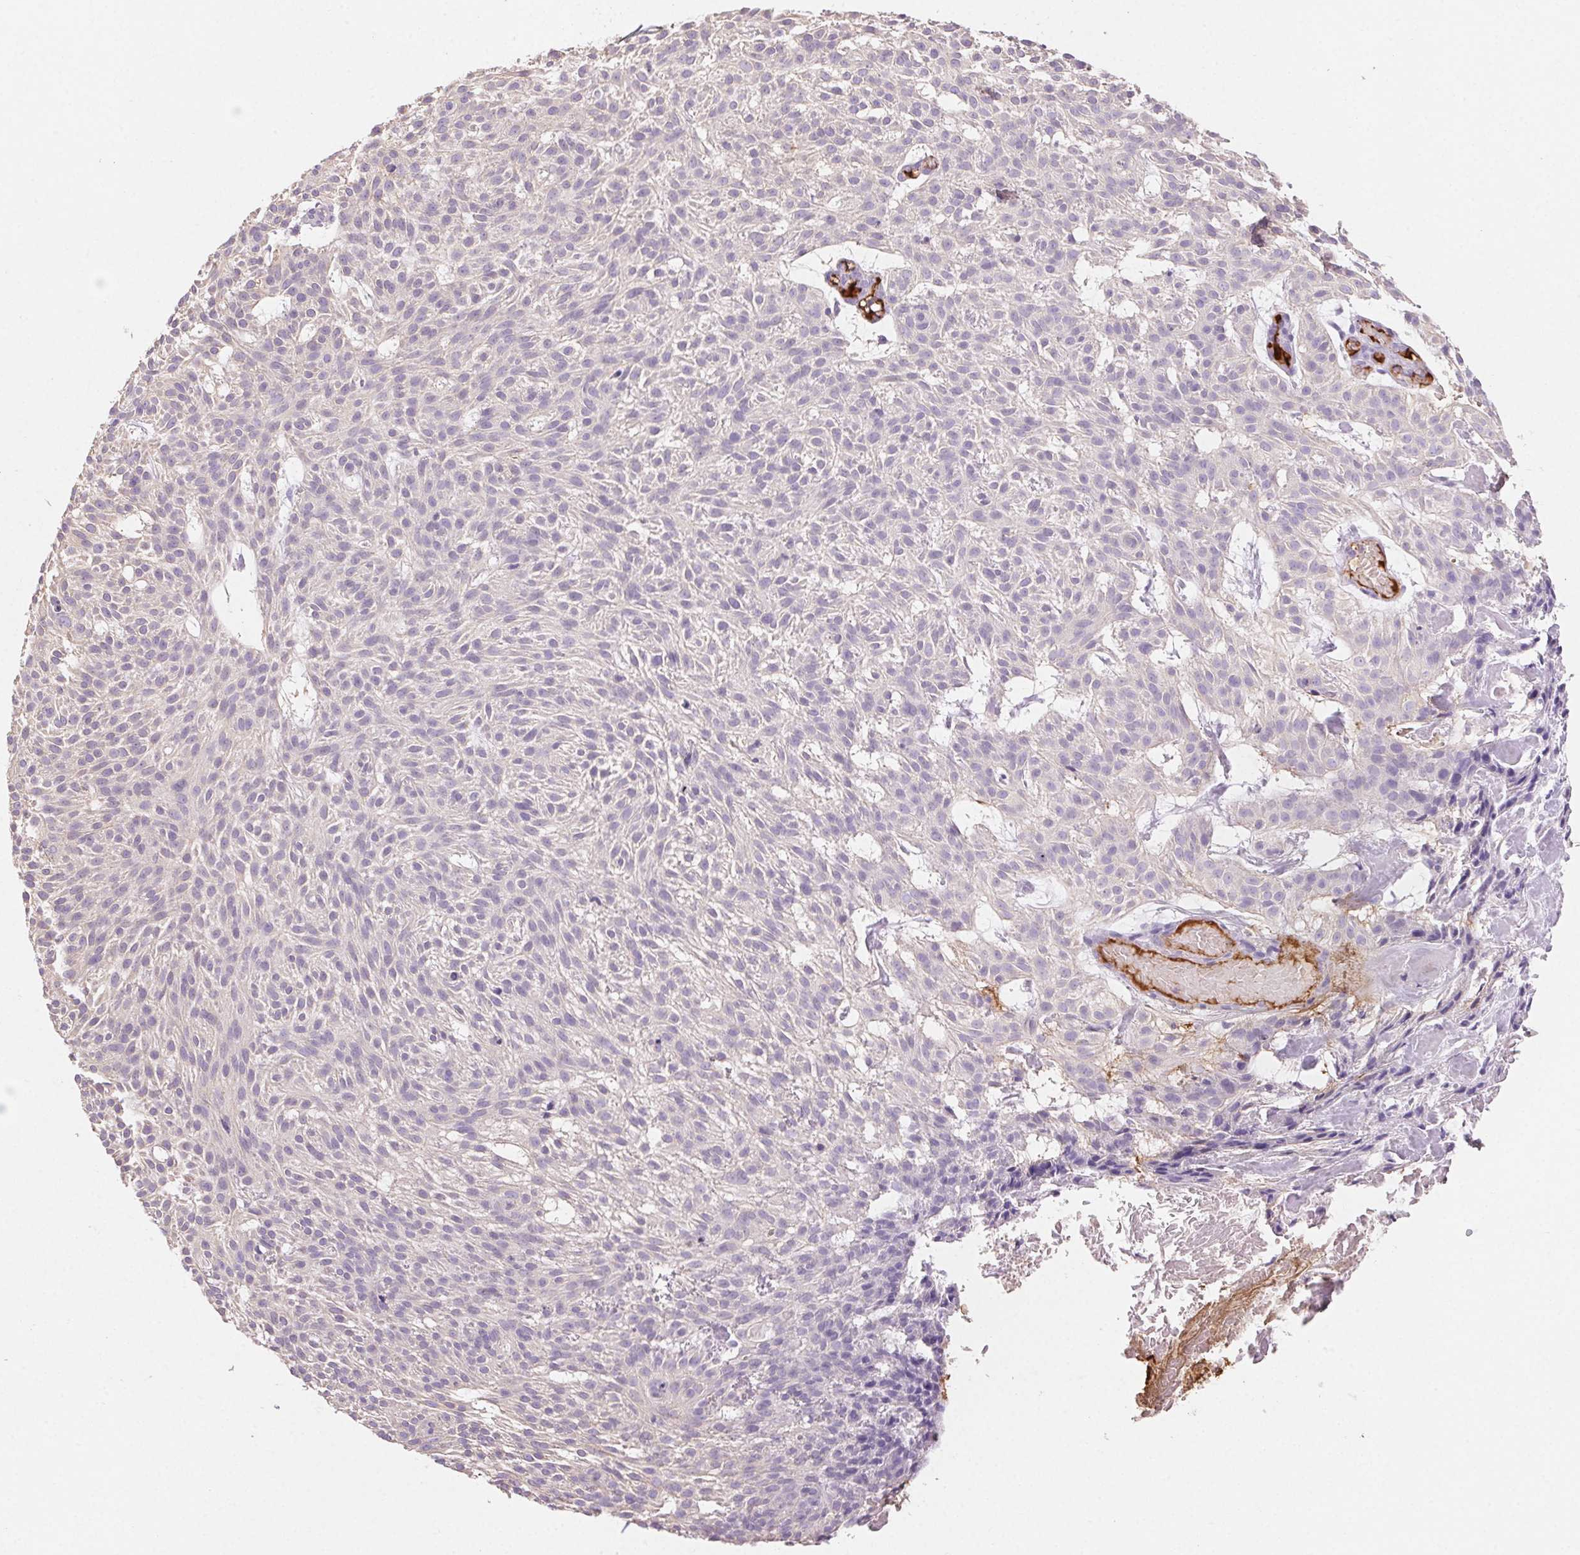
{"staining": {"intensity": "negative", "quantity": "none", "location": "none"}, "tissue": "skin cancer", "cell_type": "Tumor cells", "image_type": "cancer", "snomed": [{"axis": "morphology", "description": "Basal cell carcinoma"}, {"axis": "topography", "description": "Skin"}], "caption": "Immunohistochemistry image of neoplastic tissue: basal cell carcinoma (skin) stained with DAB displays no significant protein expression in tumor cells.", "gene": "FGA", "patient": {"sex": "female", "age": 78}}